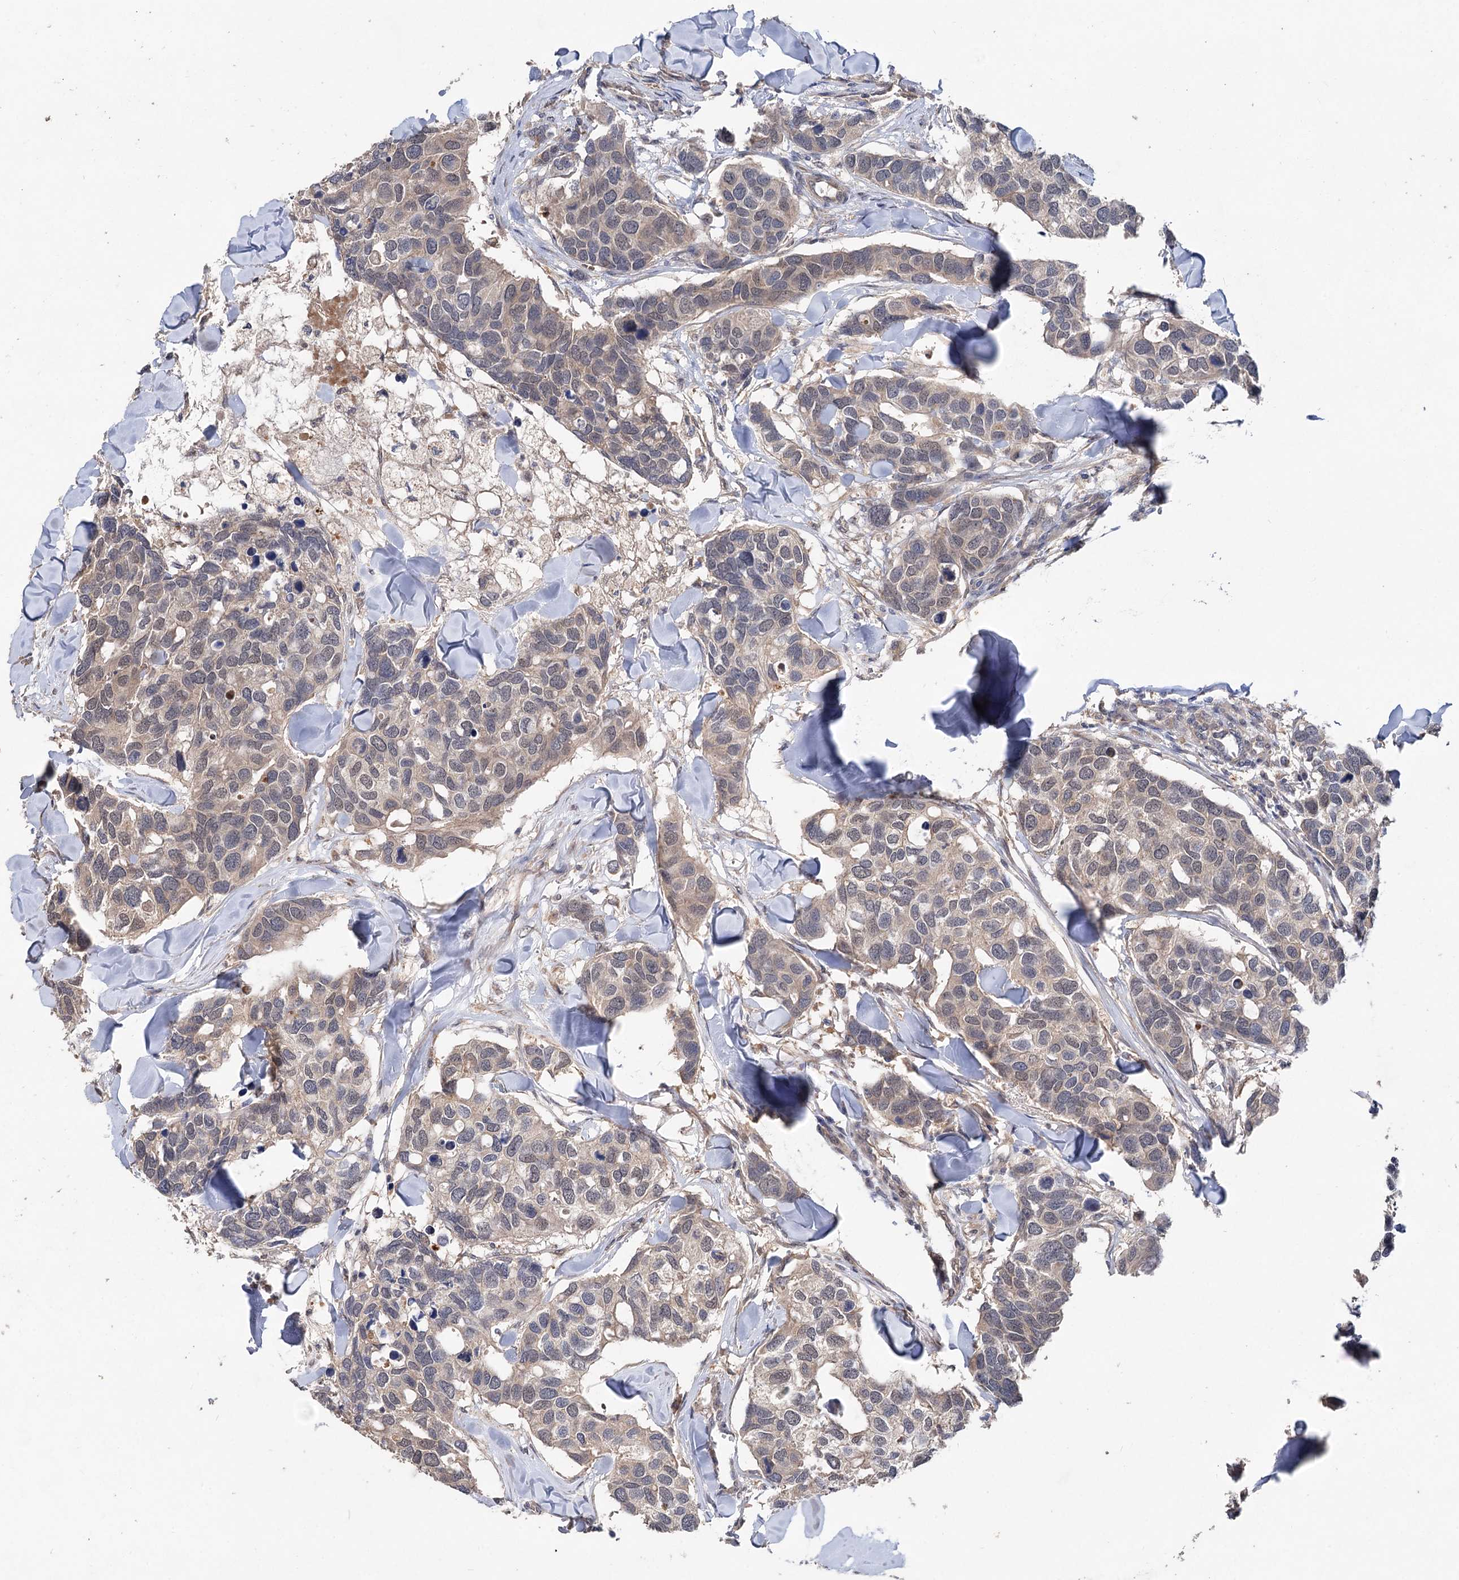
{"staining": {"intensity": "weak", "quantity": "25%-75%", "location": "nuclear"}, "tissue": "breast cancer", "cell_type": "Tumor cells", "image_type": "cancer", "snomed": [{"axis": "morphology", "description": "Duct carcinoma"}, {"axis": "topography", "description": "Breast"}], "caption": "A photomicrograph showing weak nuclear expression in approximately 25%-75% of tumor cells in breast cancer (invasive ductal carcinoma), as visualized by brown immunohistochemical staining.", "gene": "NUDCD2", "patient": {"sex": "female", "age": 83}}